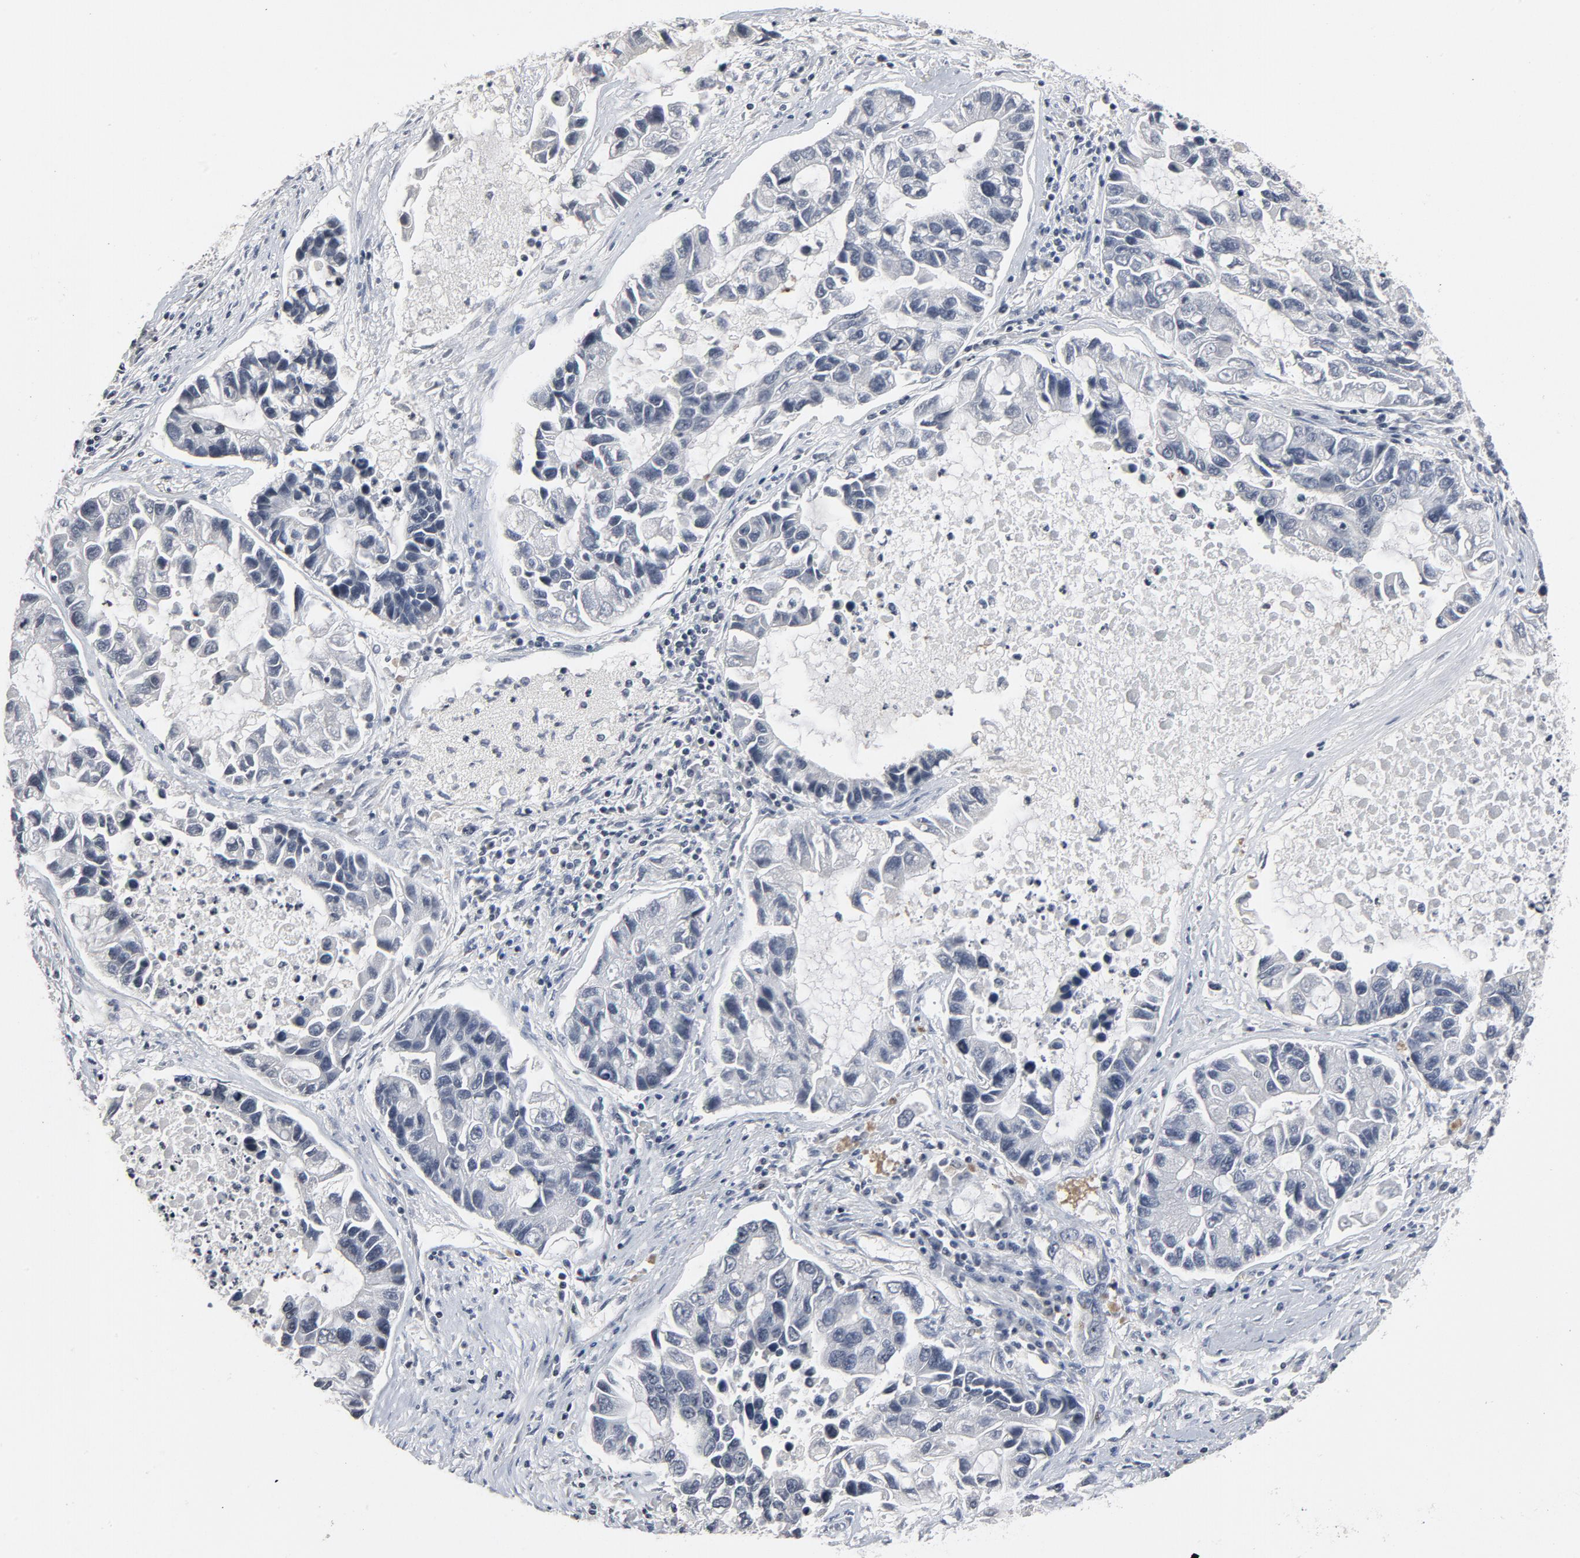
{"staining": {"intensity": "negative", "quantity": "none", "location": "none"}, "tissue": "lung cancer", "cell_type": "Tumor cells", "image_type": "cancer", "snomed": [{"axis": "morphology", "description": "Adenocarcinoma, NOS"}, {"axis": "topography", "description": "Lung"}], "caption": "An image of human lung cancer is negative for staining in tumor cells.", "gene": "TCL1A", "patient": {"sex": "female", "age": 51}}